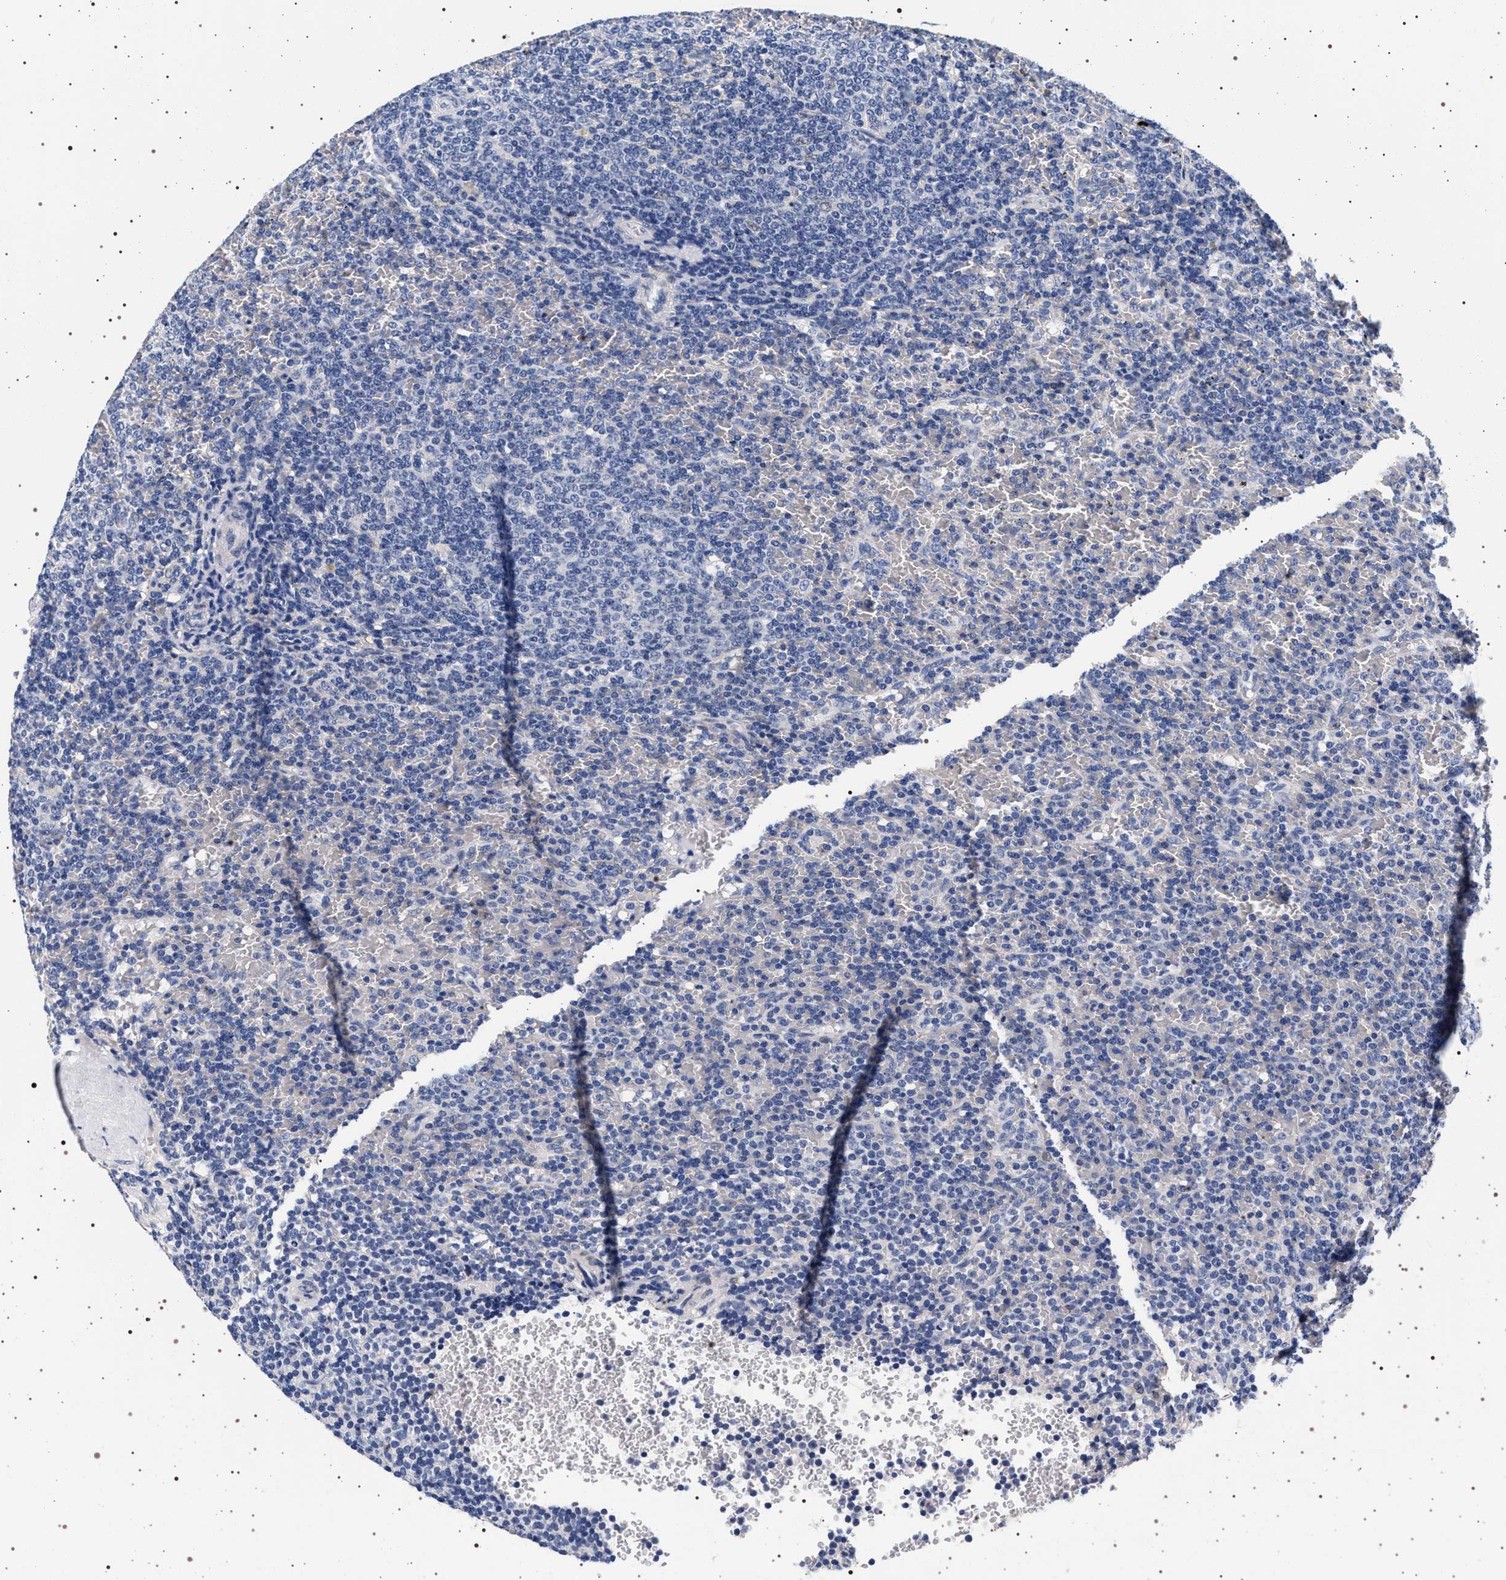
{"staining": {"intensity": "negative", "quantity": "none", "location": "none"}, "tissue": "lymphoma", "cell_type": "Tumor cells", "image_type": "cancer", "snomed": [{"axis": "morphology", "description": "Malignant lymphoma, non-Hodgkin's type, Low grade"}, {"axis": "topography", "description": "Spleen"}], "caption": "Immunohistochemical staining of human lymphoma reveals no significant staining in tumor cells.", "gene": "MAPK10", "patient": {"sex": "female", "age": 77}}